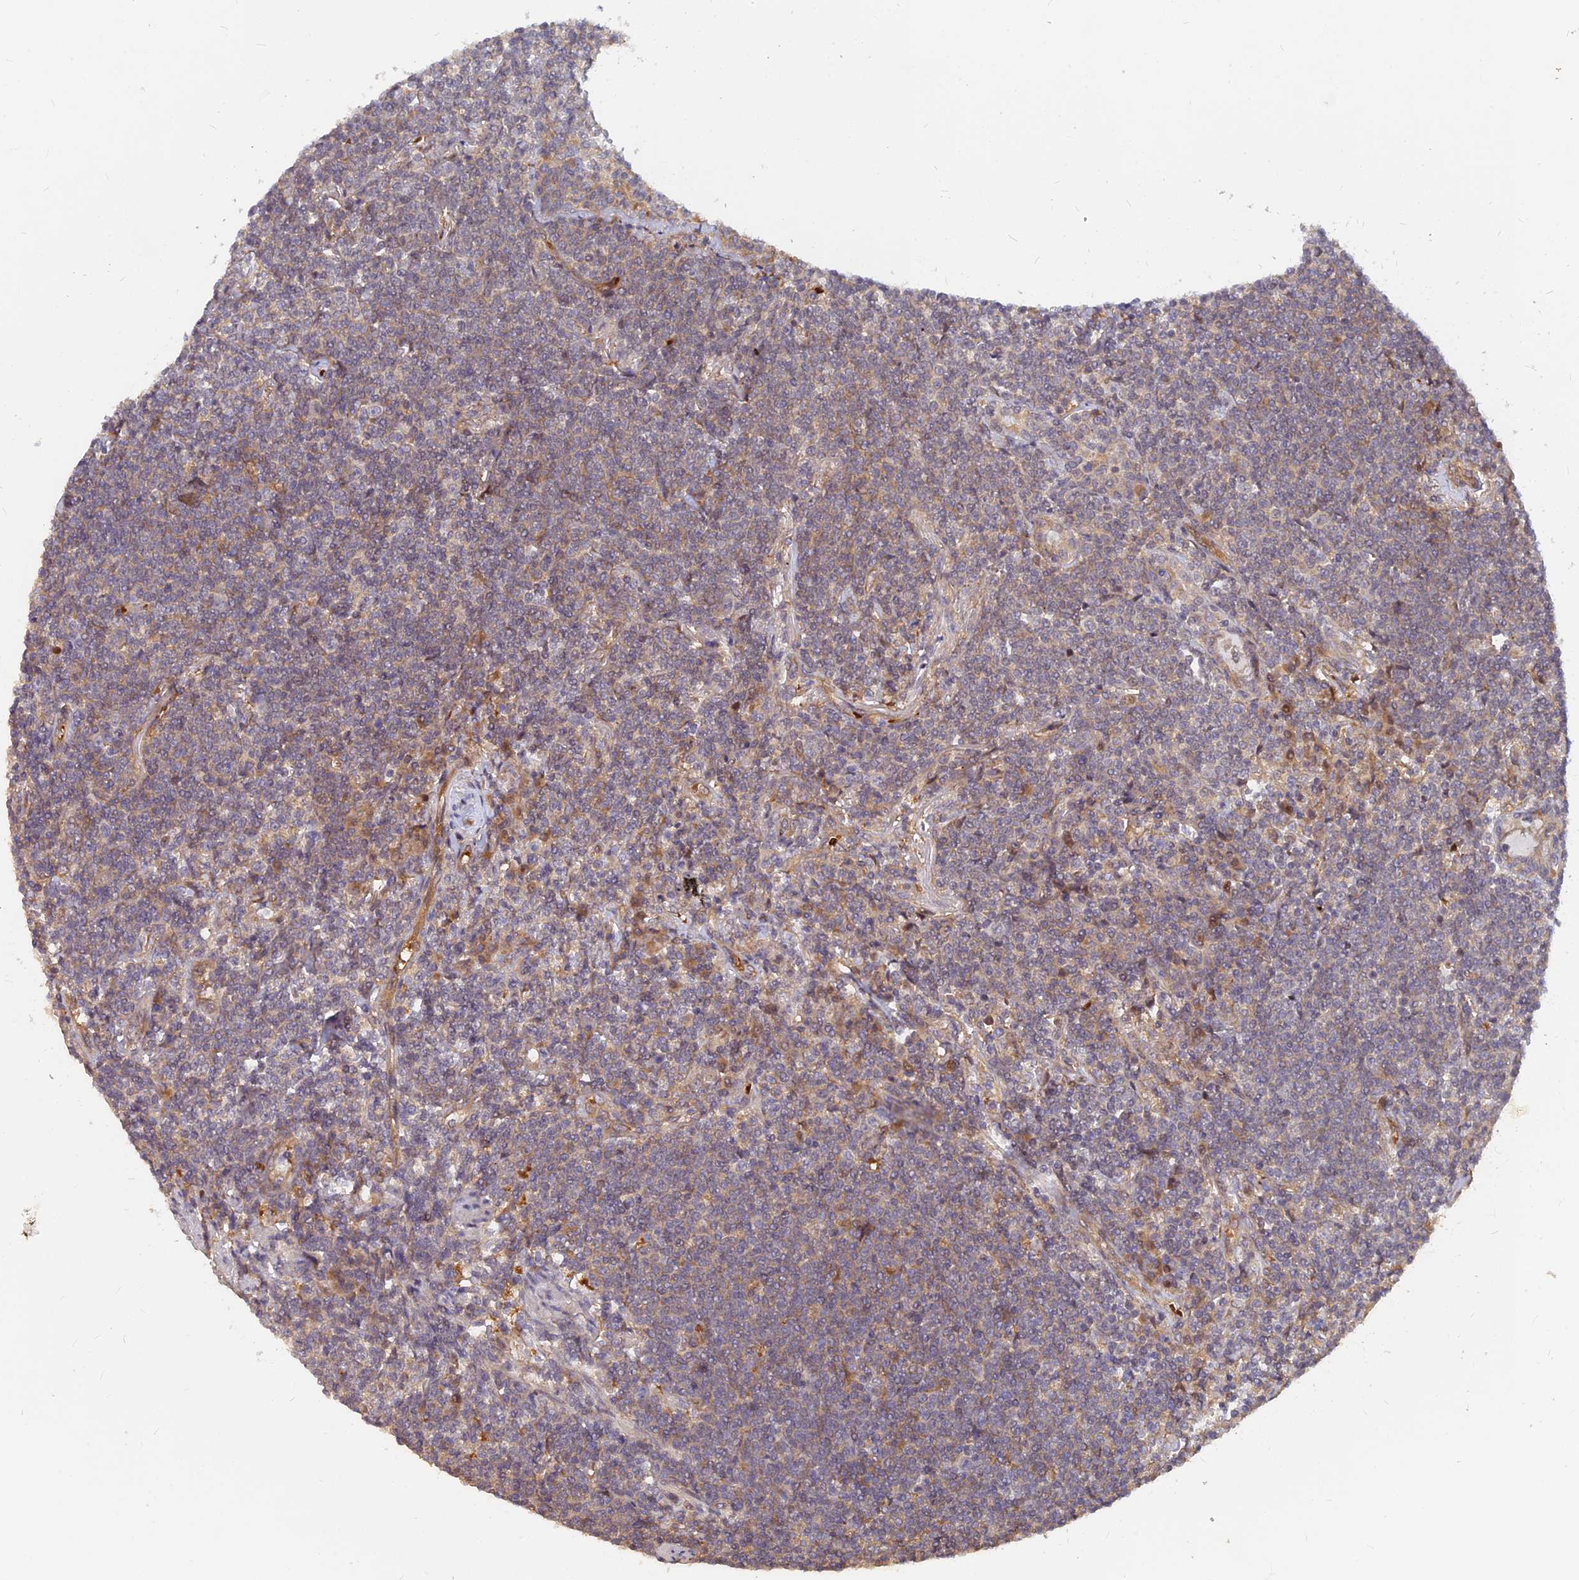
{"staining": {"intensity": "weak", "quantity": "<25%", "location": "cytoplasmic/membranous"}, "tissue": "lymphoma", "cell_type": "Tumor cells", "image_type": "cancer", "snomed": [{"axis": "morphology", "description": "Malignant lymphoma, non-Hodgkin's type, Low grade"}, {"axis": "topography", "description": "Lung"}], "caption": "IHC of lymphoma displays no staining in tumor cells.", "gene": "ARL2BP", "patient": {"sex": "female", "age": 71}}